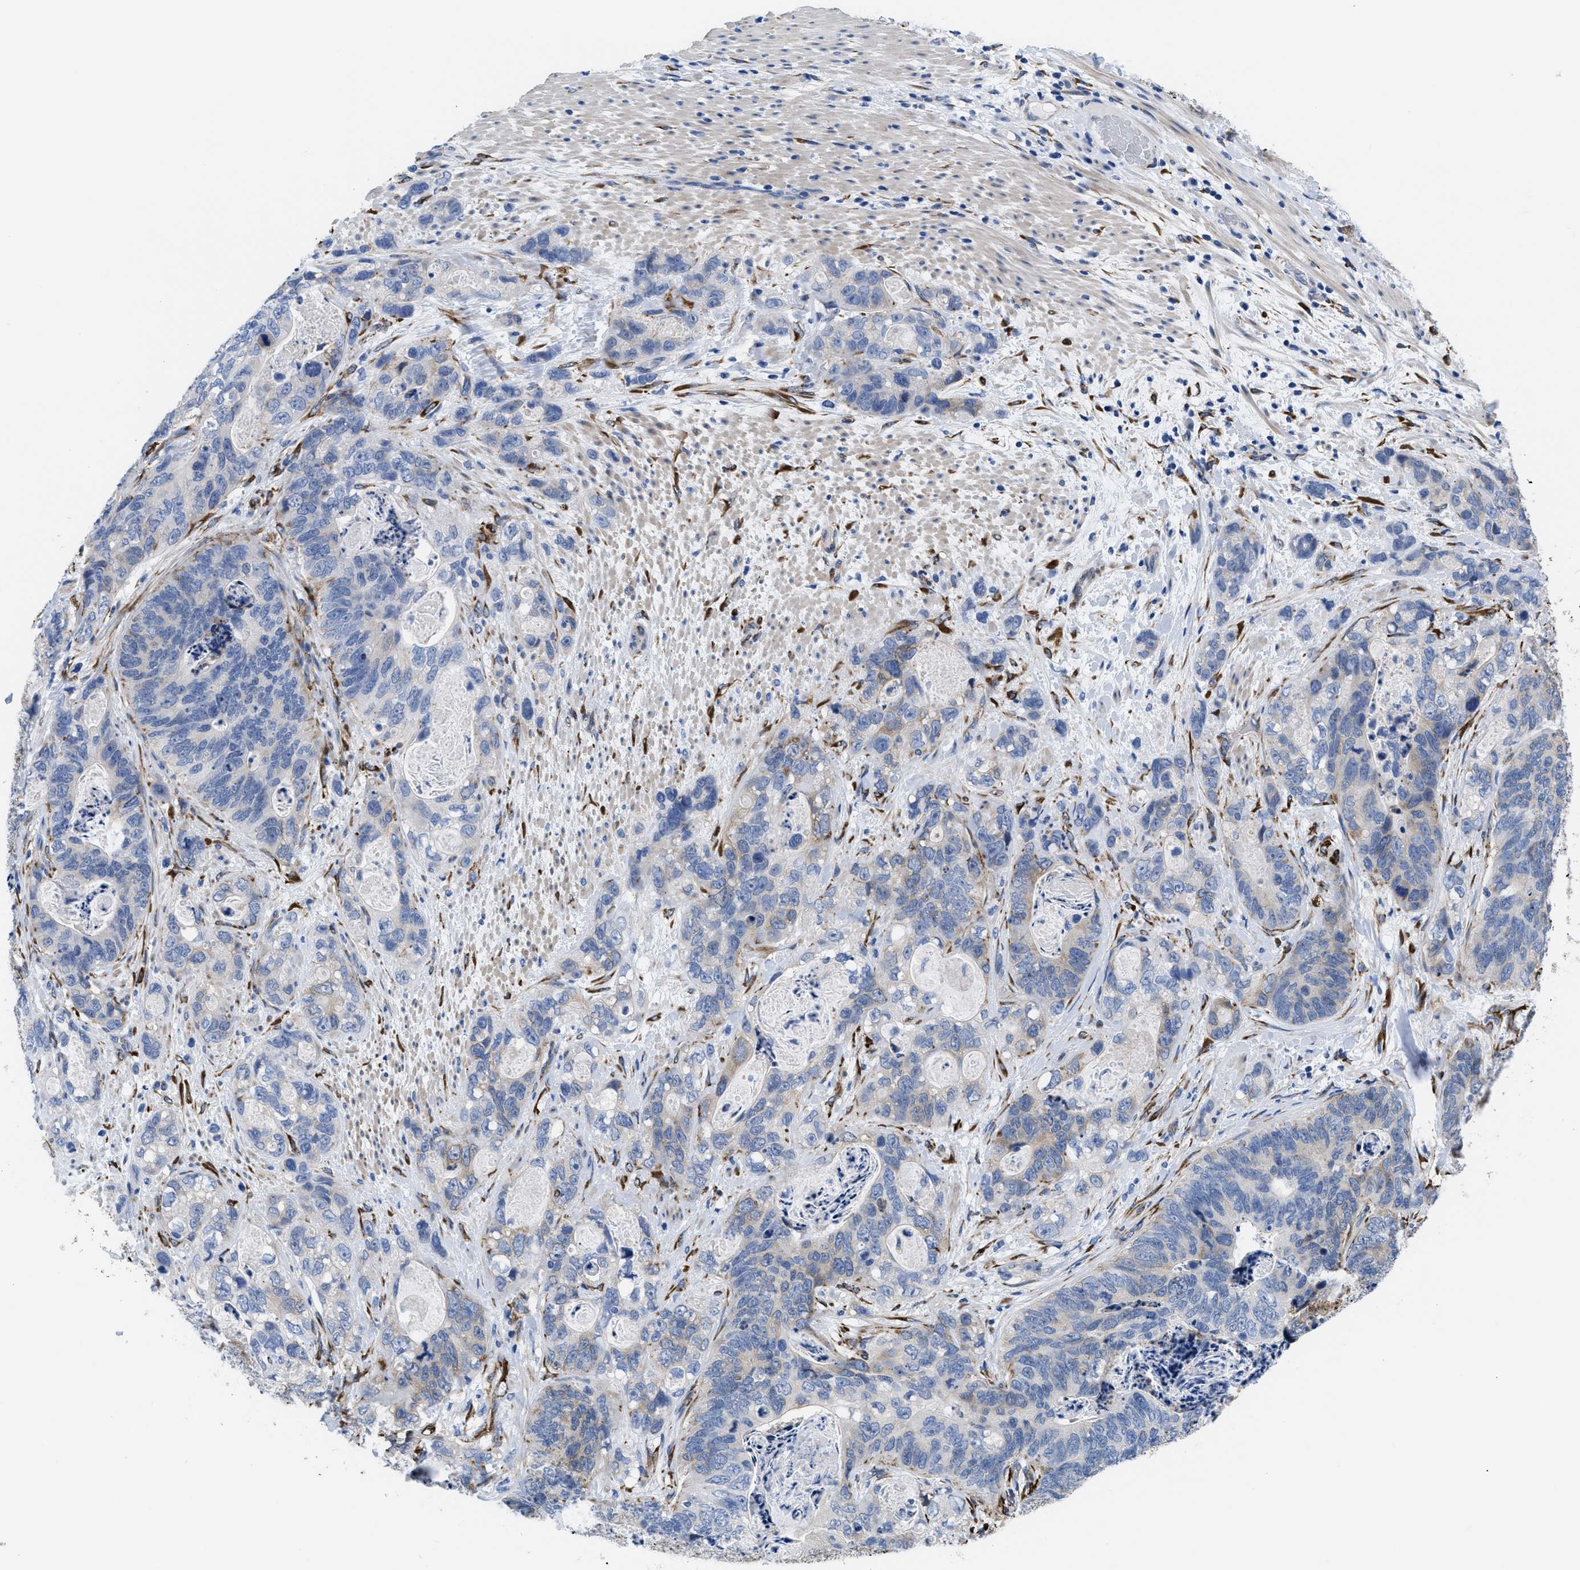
{"staining": {"intensity": "negative", "quantity": "none", "location": "none"}, "tissue": "stomach cancer", "cell_type": "Tumor cells", "image_type": "cancer", "snomed": [{"axis": "morphology", "description": "Normal tissue, NOS"}, {"axis": "morphology", "description": "Adenocarcinoma, NOS"}, {"axis": "topography", "description": "Stomach"}], "caption": "Tumor cells show no significant protein positivity in stomach cancer (adenocarcinoma).", "gene": "SQLE", "patient": {"sex": "female", "age": 89}}